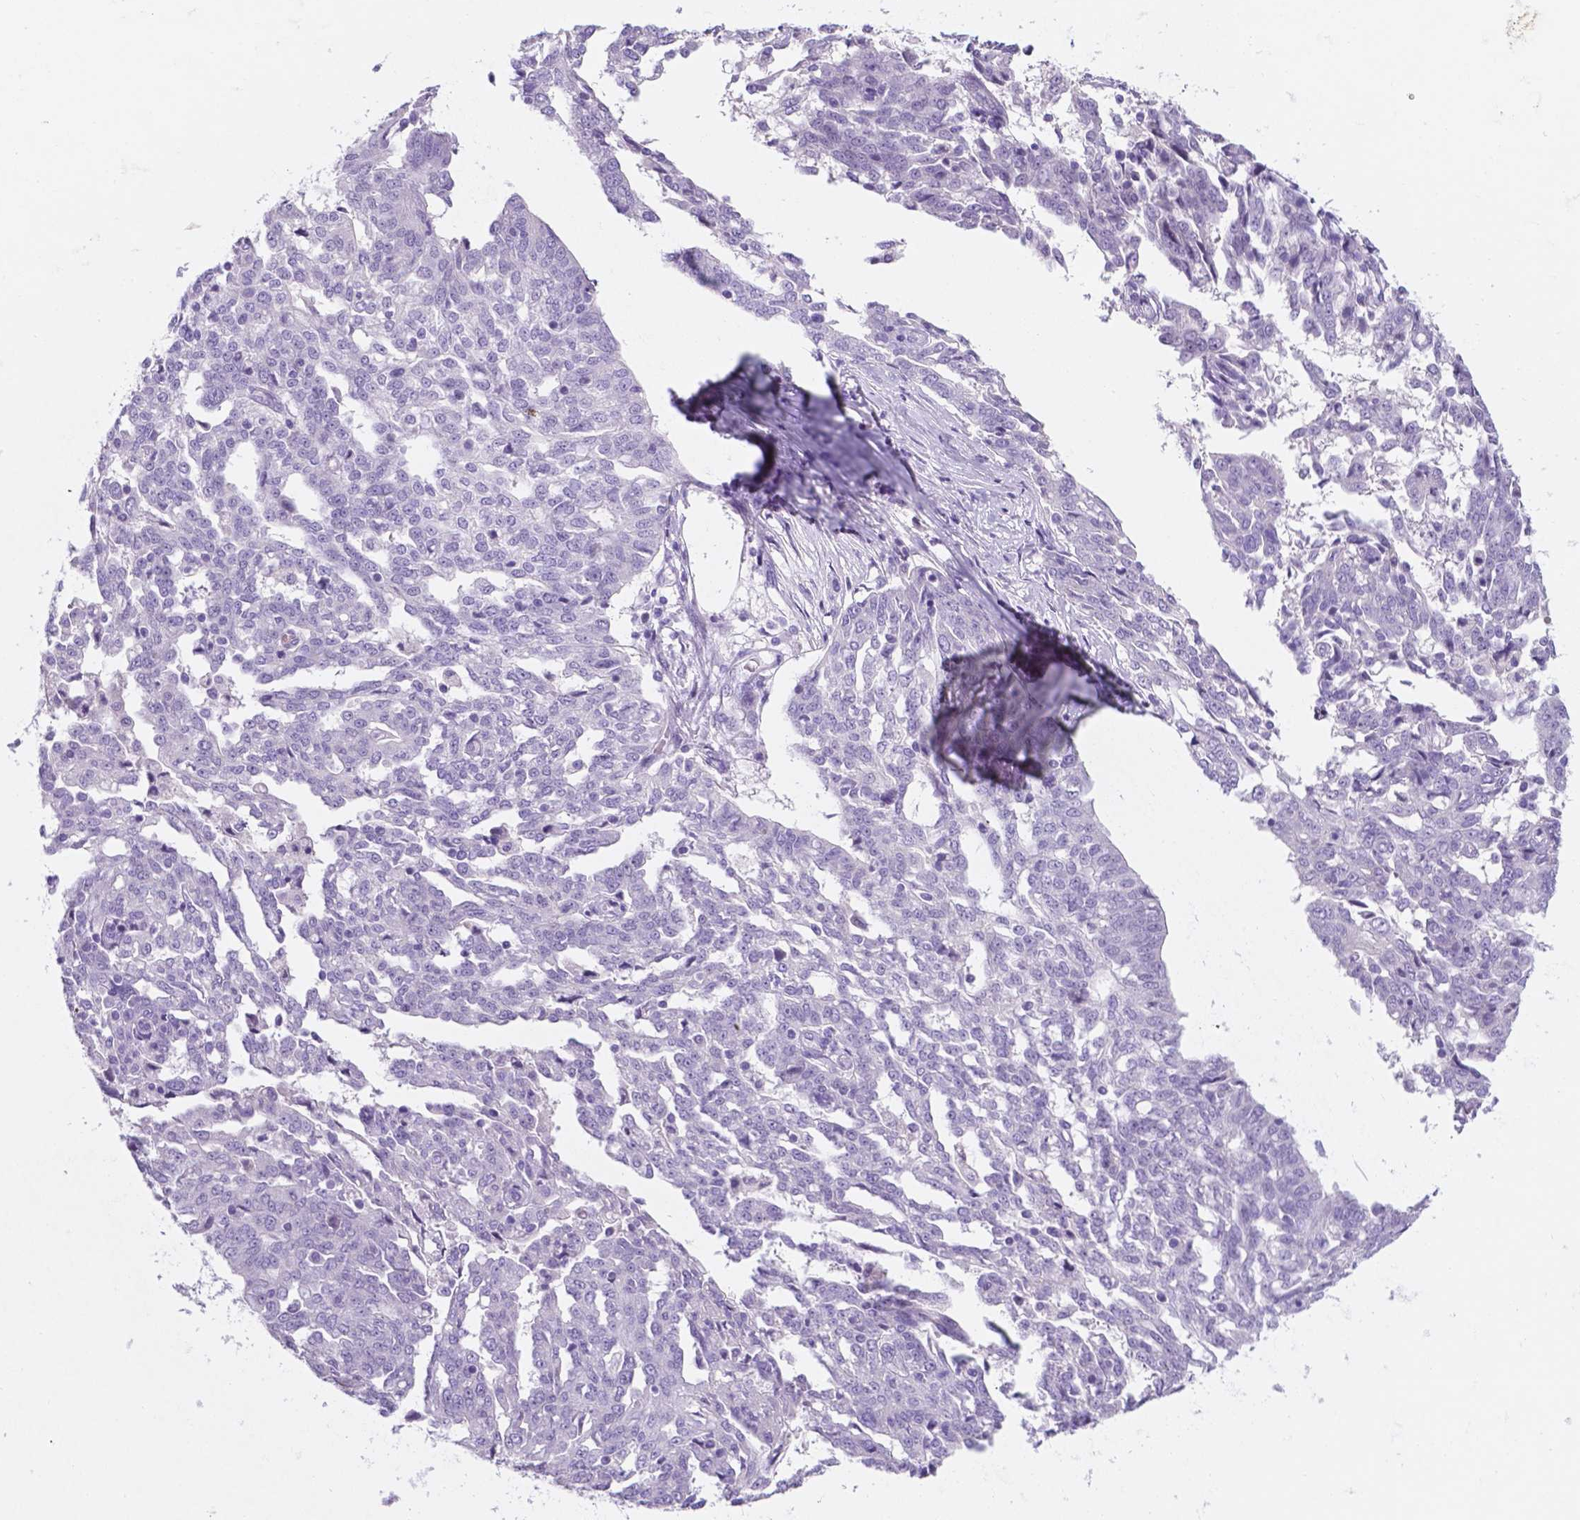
{"staining": {"intensity": "negative", "quantity": "none", "location": "none"}, "tissue": "ovarian cancer", "cell_type": "Tumor cells", "image_type": "cancer", "snomed": [{"axis": "morphology", "description": "Cystadenocarcinoma, serous, NOS"}, {"axis": "topography", "description": "Ovary"}], "caption": "Human serous cystadenocarcinoma (ovarian) stained for a protein using IHC shows no staining in tumor cells.", "gene": "EBLN2", "patient": {"sex": "female", "age": 67}}